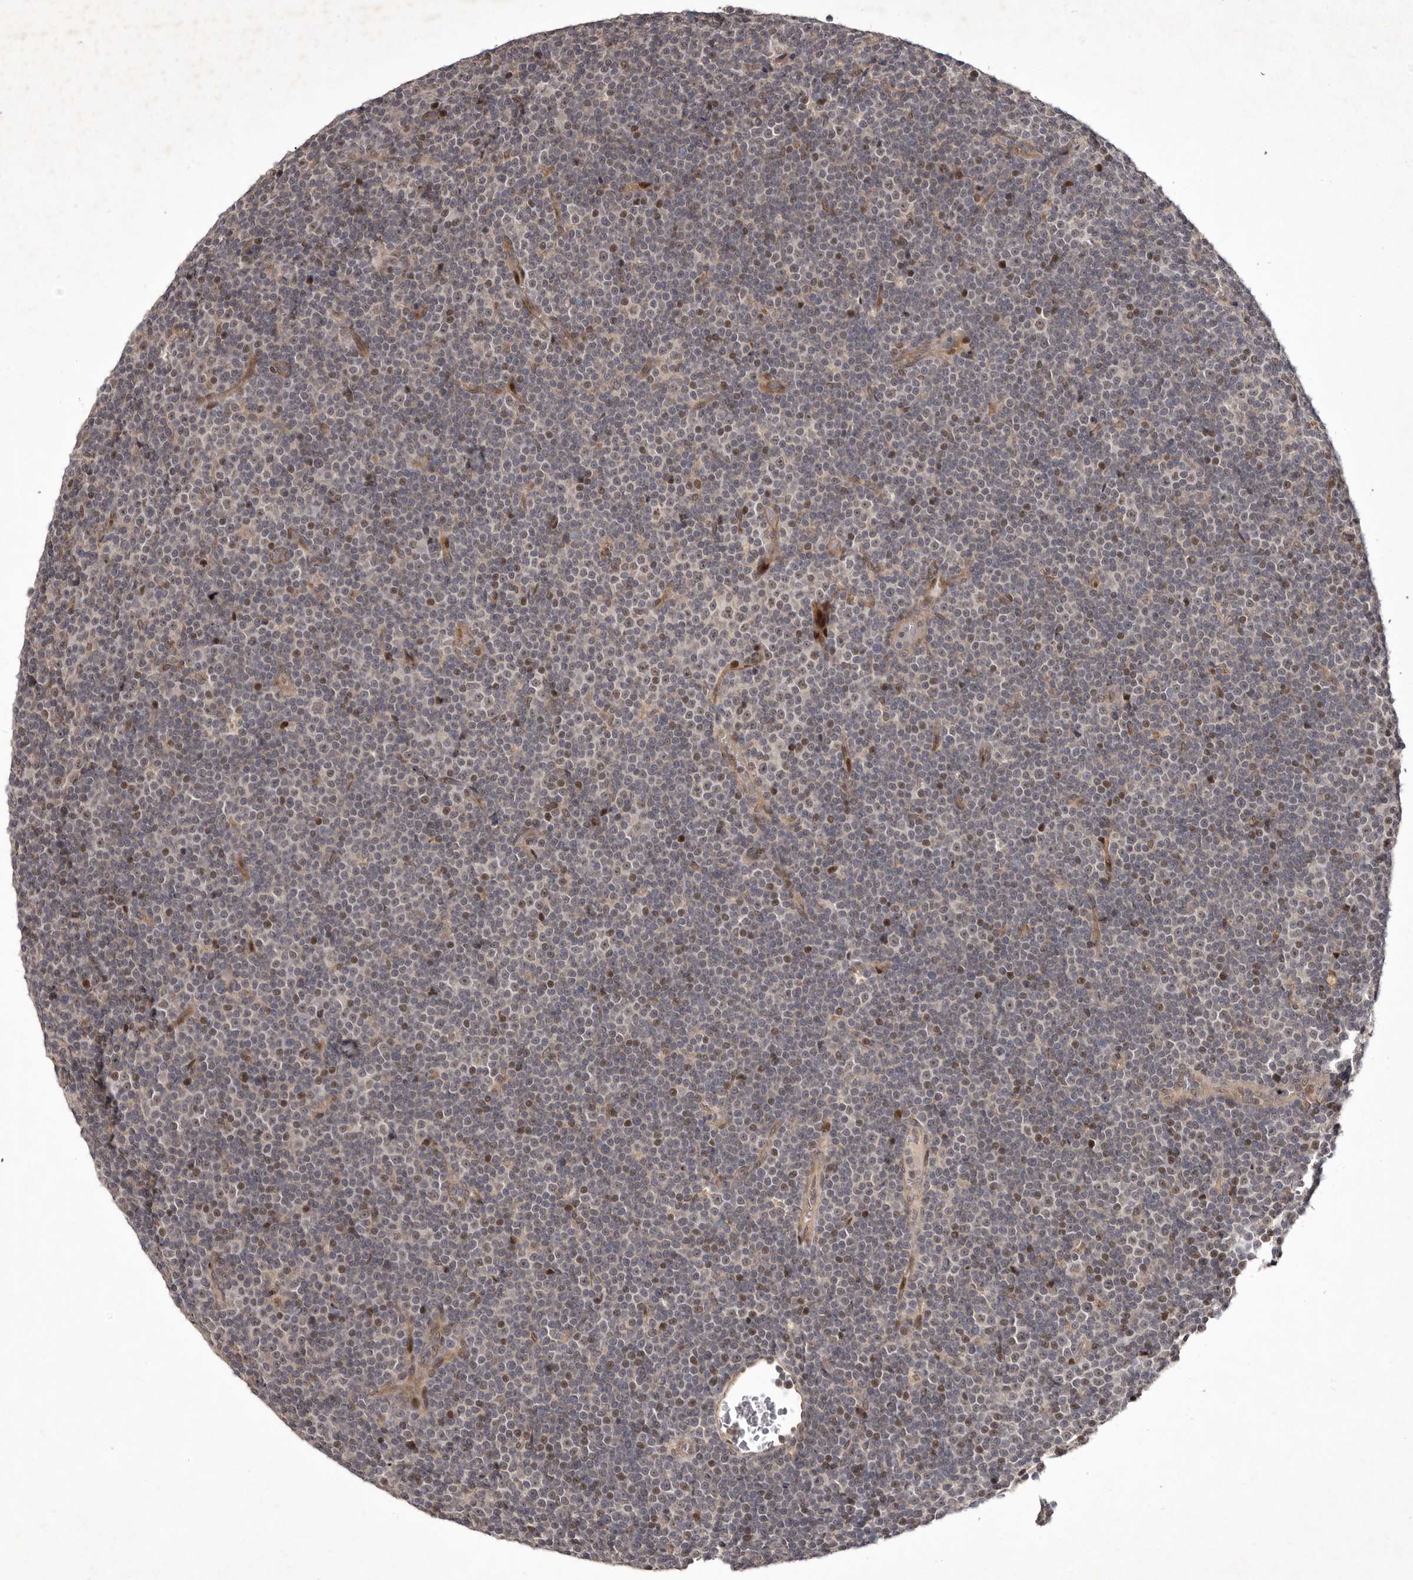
{"staining": {"intensity": "weak", "quantity": "25%-75%", "location": "cytoplasmic/membranous,nuclear"}, "tissue": "lymphoma", "cell_type": "Tumor cells", "image_type": "cancer", "snomed": [{"axis": "morphology", "description": "Malignant lymphoma, non-Hodgkin's type, Low grade"}, {"axis": "topography", "description": "Lymph node"}], "caption": "This histopathology image exhibits lymphoma stained with immunohistochemistry to label a protein in brown. The cytoplasmic/membranous and nuclear of tumor cells show weak positivity for the protein. Nuclei are counter-stained blue.", "gene": "ABL1", "patient": {"sex": "female", "age": 67}}